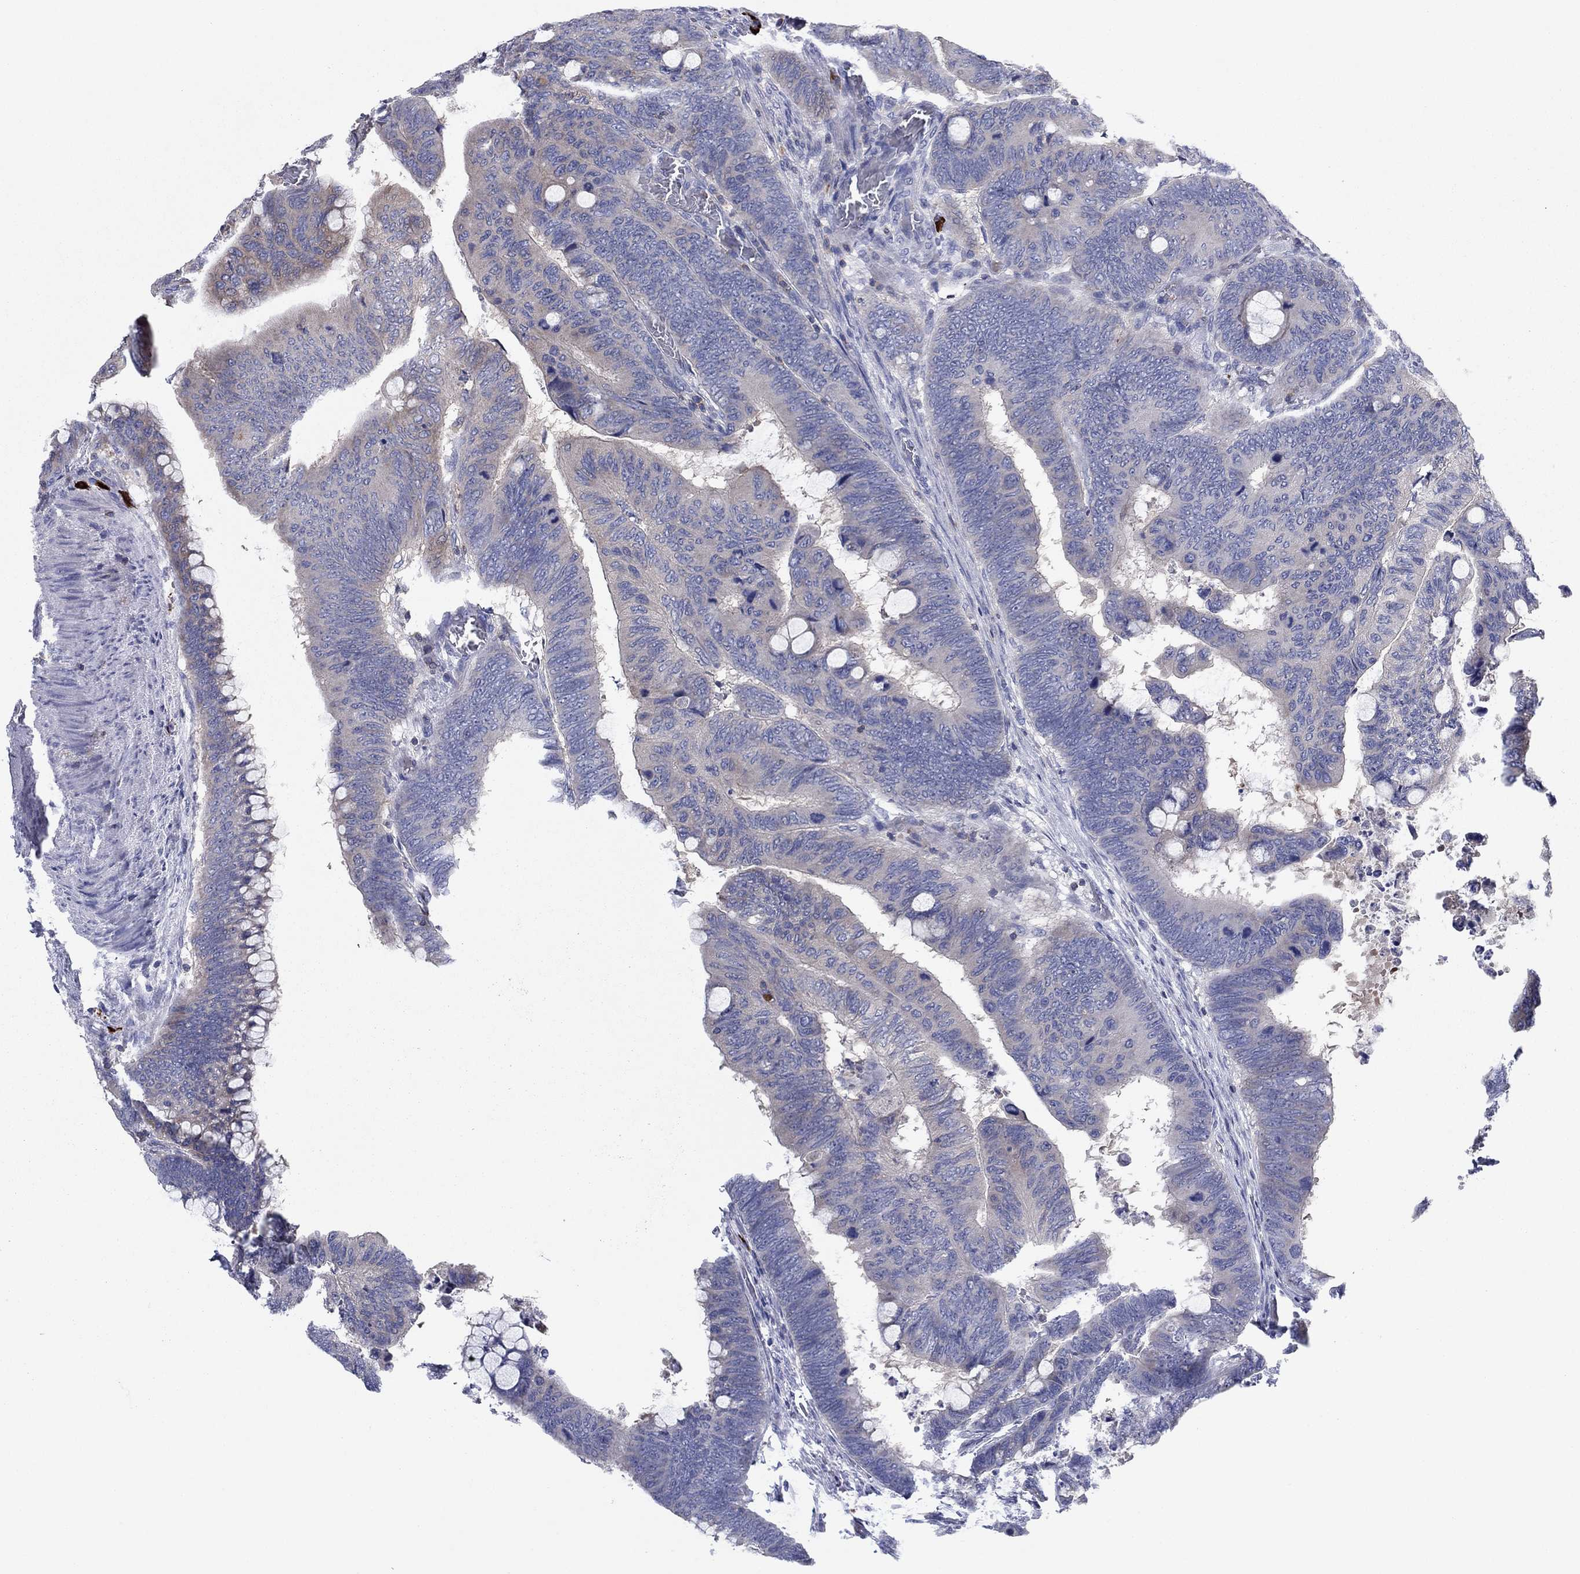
{"staining": {"intensity": "negative", "quantity": "none", "location": "none"}, "tissue": "colorectal cancer", "cell_type": "Tumor cells", "image_type": "cancer", "snomed": [{"axis": "morphology", "description": "Normal tissue, NOS"}, {"axis": "morphology", "description": "Adenocarcinoma, NOS"}, {"axis": "topography", "description": "Rectum"}, {"axis": "topography", "description": "Peripheral nerve tissue"}], "caption": "Tumor cells show no significant protein expression in colorectal adenocarcinoma. The staining is performed using DAB (3,3'-diaminobenzidine) brown chromogen with nuclei counter-stained in using hematoxylin.", "gene": "PVR", "patient": {"sex": "male", "age": 92}}